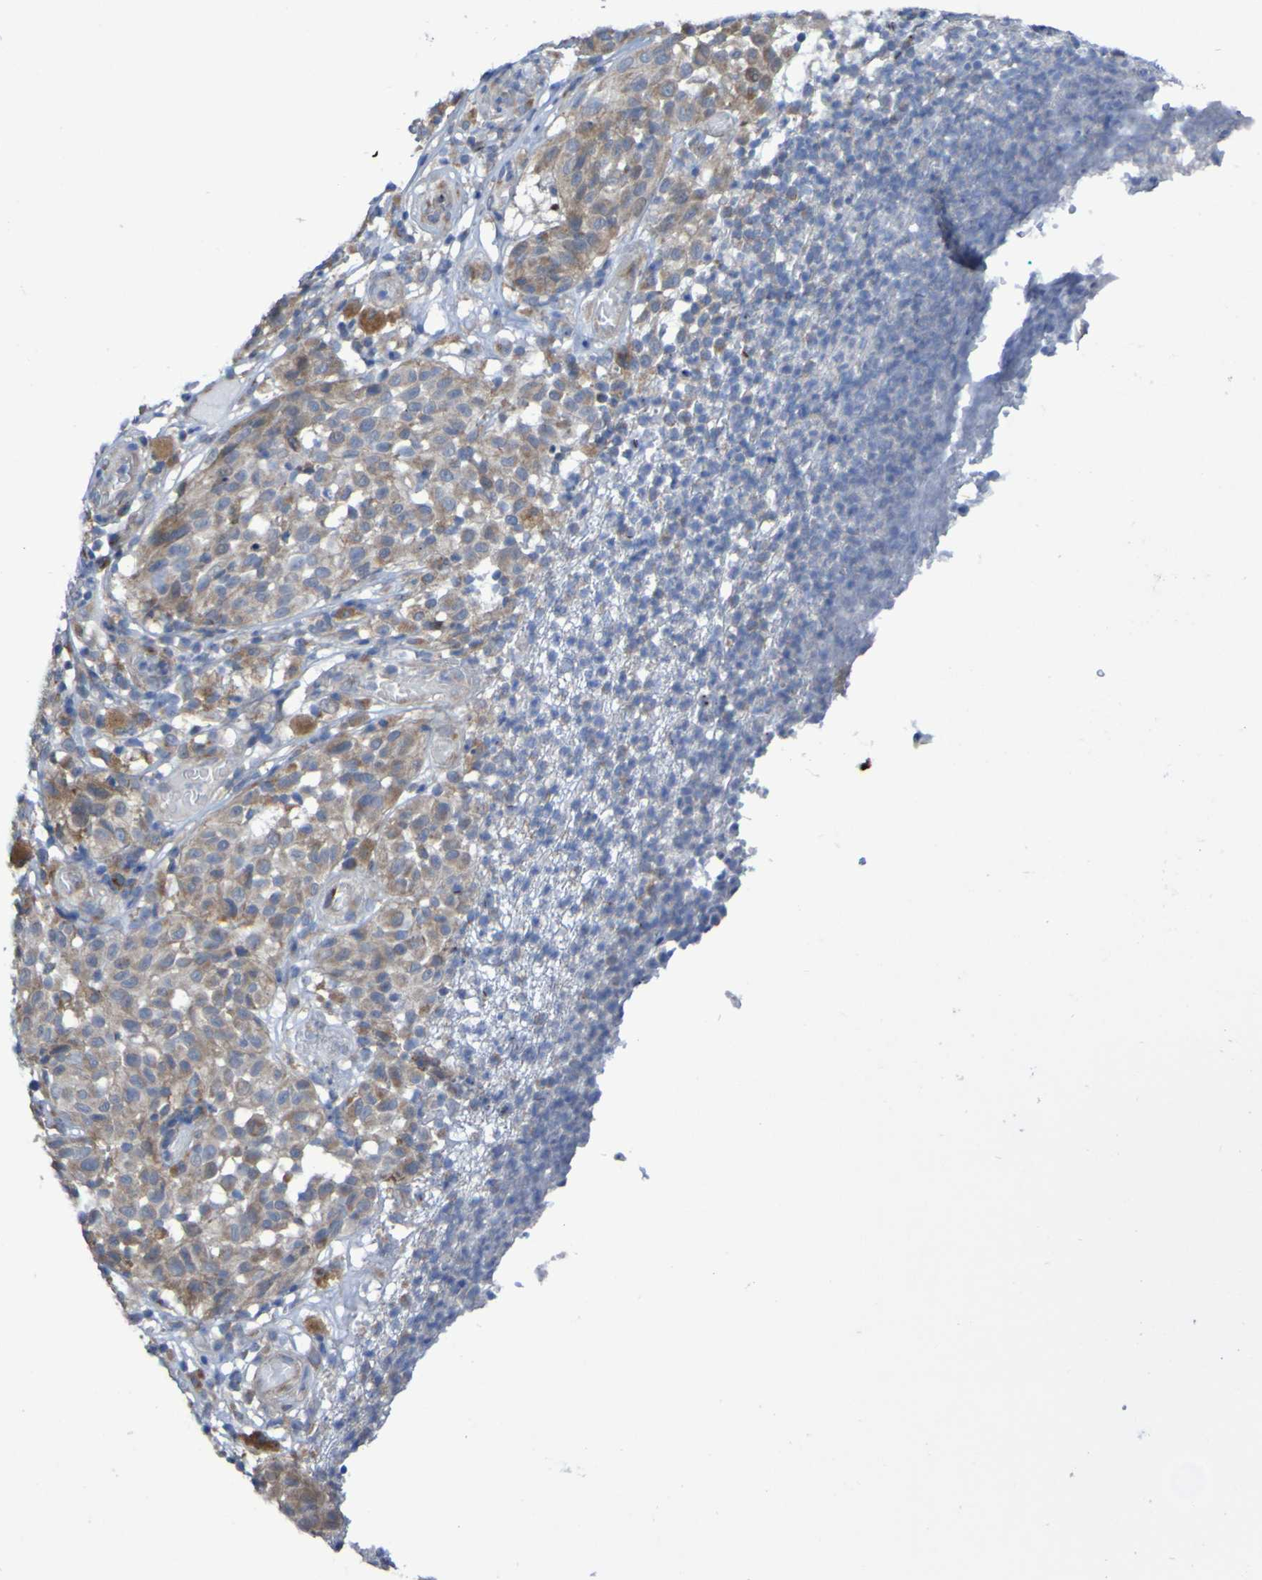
{"staining": {"intensity": "moderate", "quantity": ">75%", "location": "cytoplasmic/membranous"}, "tissue": "melanoma", "cell_type": "Tumor cells", "image_type": "cancer", "snomed": [{"axis": "morphology", "description": "Malignant melanoma, NOS"}, {"axis": "topography", "description": "Skin"}], "caption": "The micrograph exhibits immunohistochemical staining of melanoma. There is moderate cytoplasmic/membranous staining is present in approximately >75% of tumor cells. (Stains: DAB in brown, nuclei in blue, Microscopy: brightfield microscopy at high magnification).", "gene": "LMBRD2", "patient": {"sex": "female", "age": 46}}